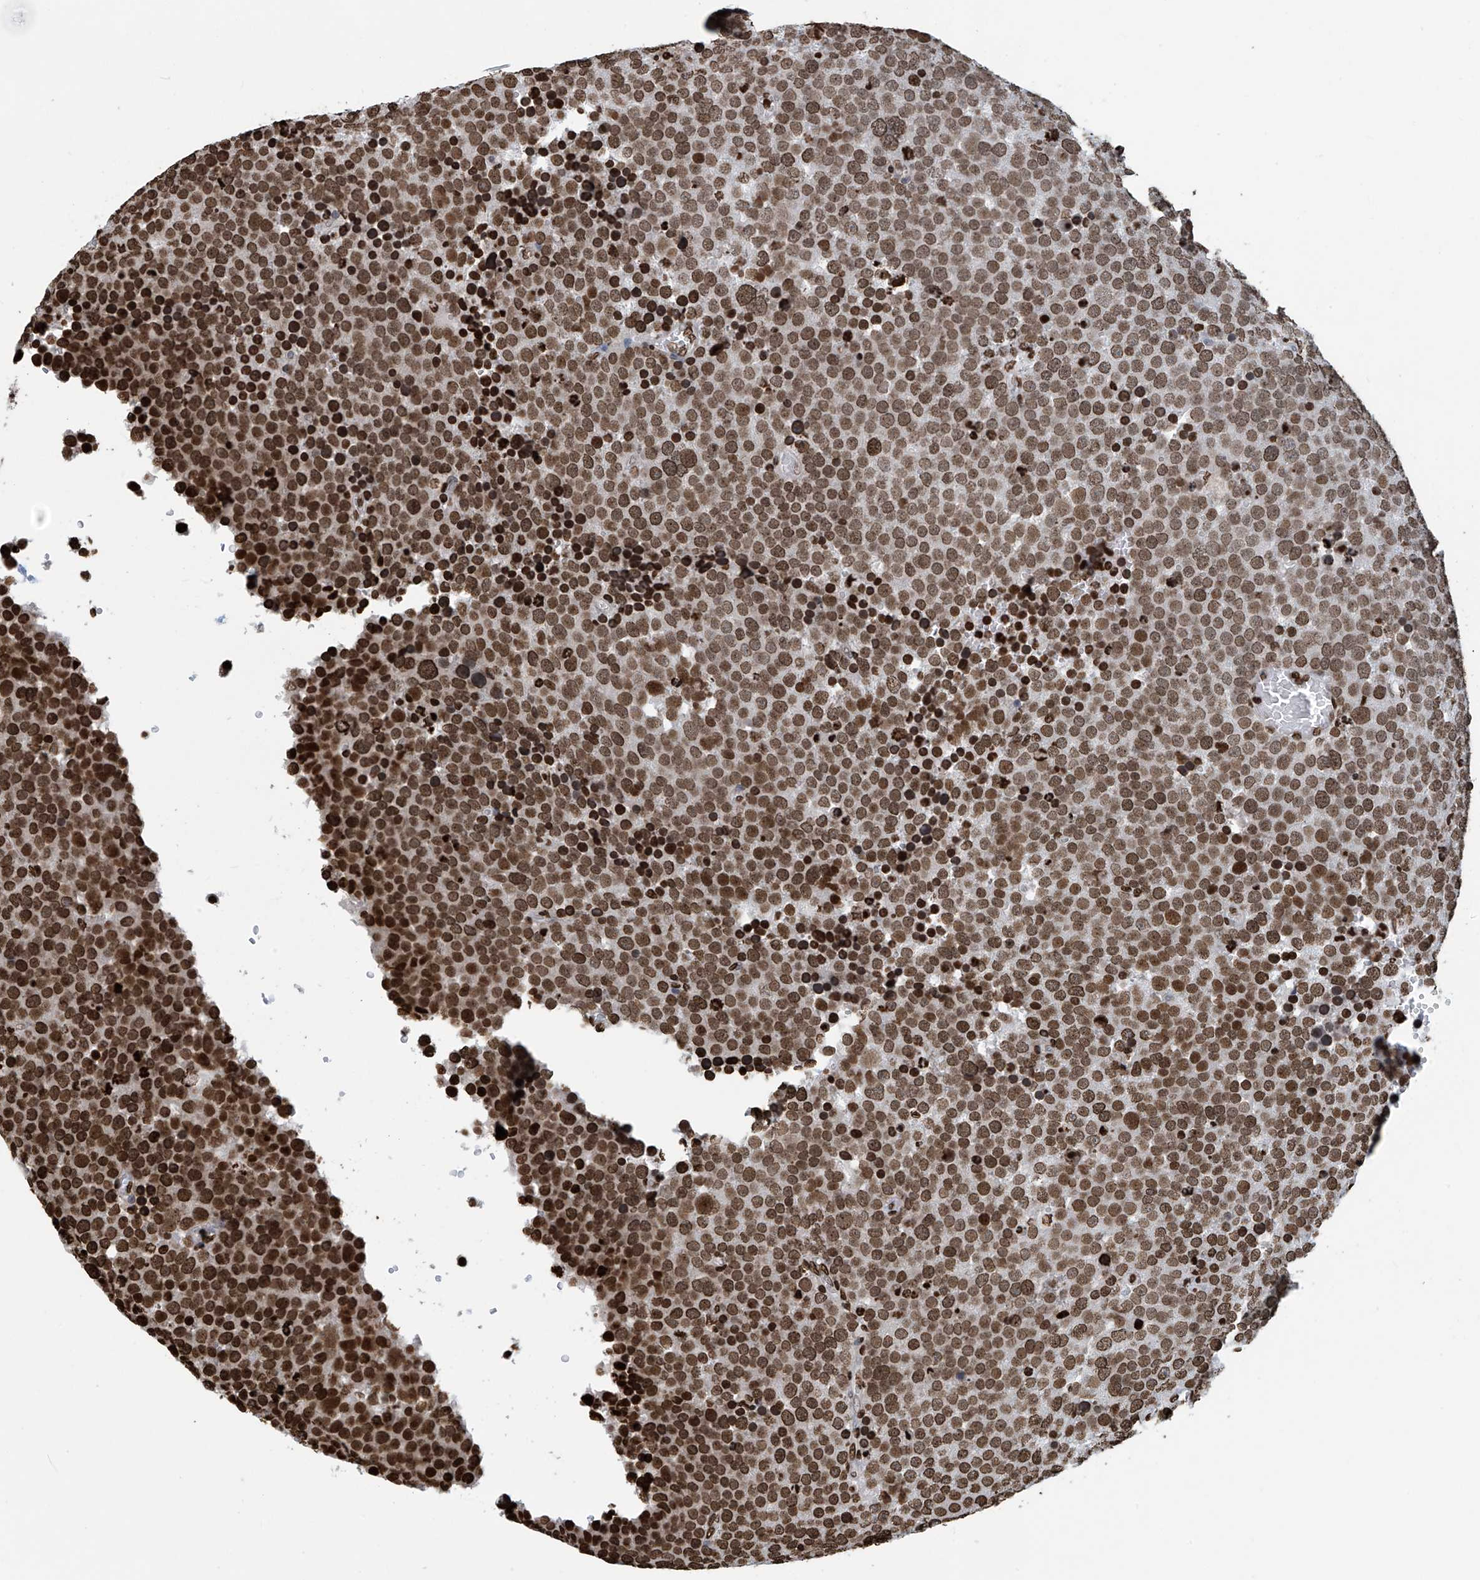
{"staining": {"intensity": "strong", "quantity": ">75%", "location": "nuclear"}, "tissue": "testis cancer", "cell_type": "Tumor cells", "image_type": "cancer", "snomed": [{"axis": "morphology", "description": "Seminoma, NOS"}, {"axis": "topography", "description": "Testis"}], "caption": "A high-resolution image shows IHC staining of testis cancer (seminoma), which demonstrates strong nuclear expression in about >75% of tumor cells. Immunohistochemistry stains the protein in brown and the nuclei are stained blue.", "gene": "DPPA2", "patient": {"sex": "male", "age": 71}}